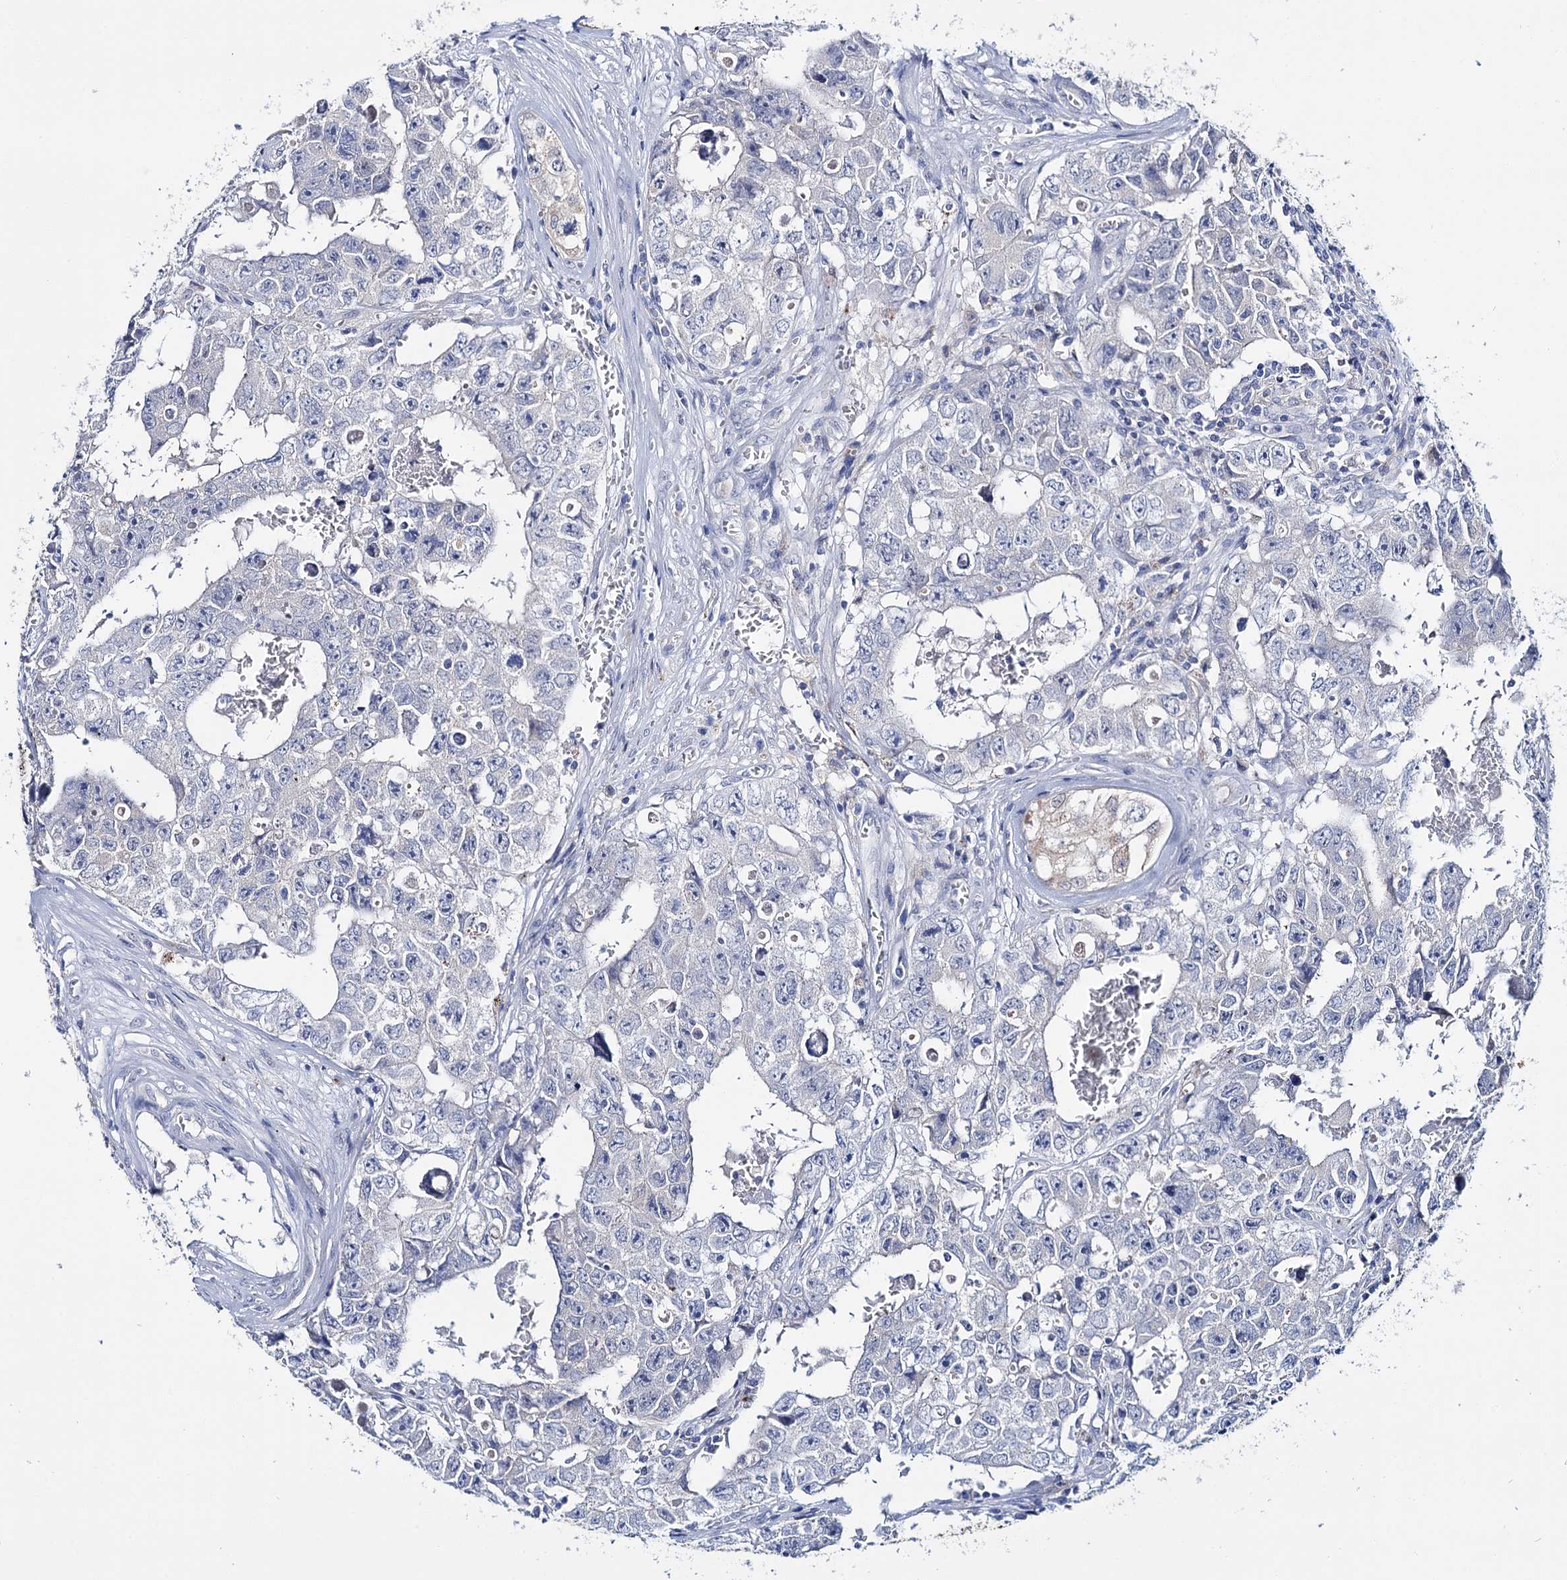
{"staining": {"intensity": "negative", "quantity": "none", "location": "none"}, "tissue": "testis cancer", "cell_type": "Tumor cells", "image_type": "cancer", "snomed": [{"axis": "morphology", "description": "Carcinoma, Embryonal, NOS"}, {"axis": "topography", "description": "Testis"}], "caption": "An image of testis cancer (embryonal carcinoma) stained for a protein demonstrates no brown staining in tumor cells.", "gene": "LYZL4", "patient": {"sex": "male", "age": 17}}